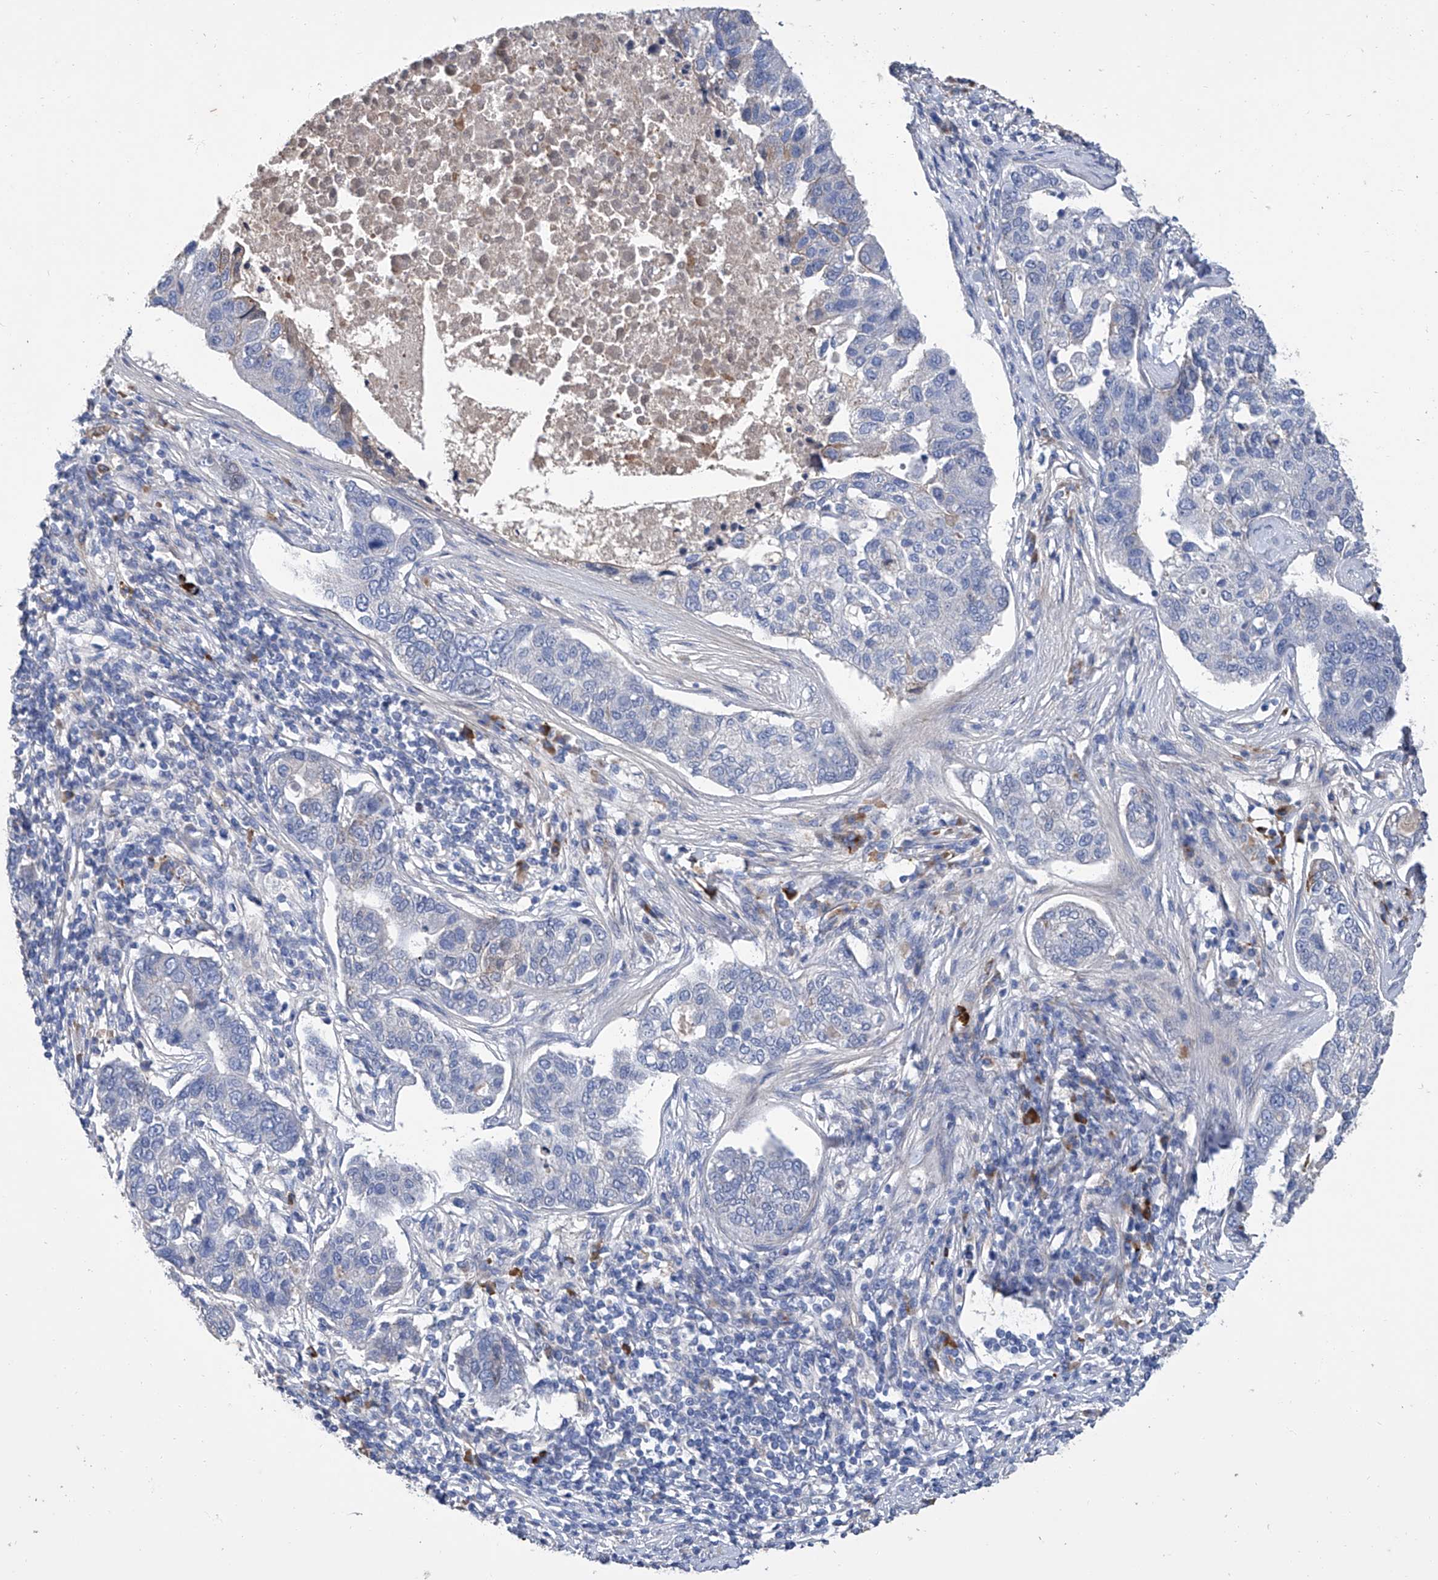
{"staining": {"intensity": "negative", "quantity": "none", "location": "none"}, "tissue": "pancreatic cancer", "cell_type": "Tumor cells", "image_type": "cancer", "snomed": [{"axis": "morphology", "description": "Adenocarcinoma, NOS"}, {"axis": "topography", "description": "Pancreas"}], "caption": "High power microscopy micrograph of an immunohistochemistry photomicrograph of pancreatic cancer (adenocarcinoma), revealing no significant staining in tumor cells.", "gene": "GPT", "patient": {"sex": "female", "age": 61}}